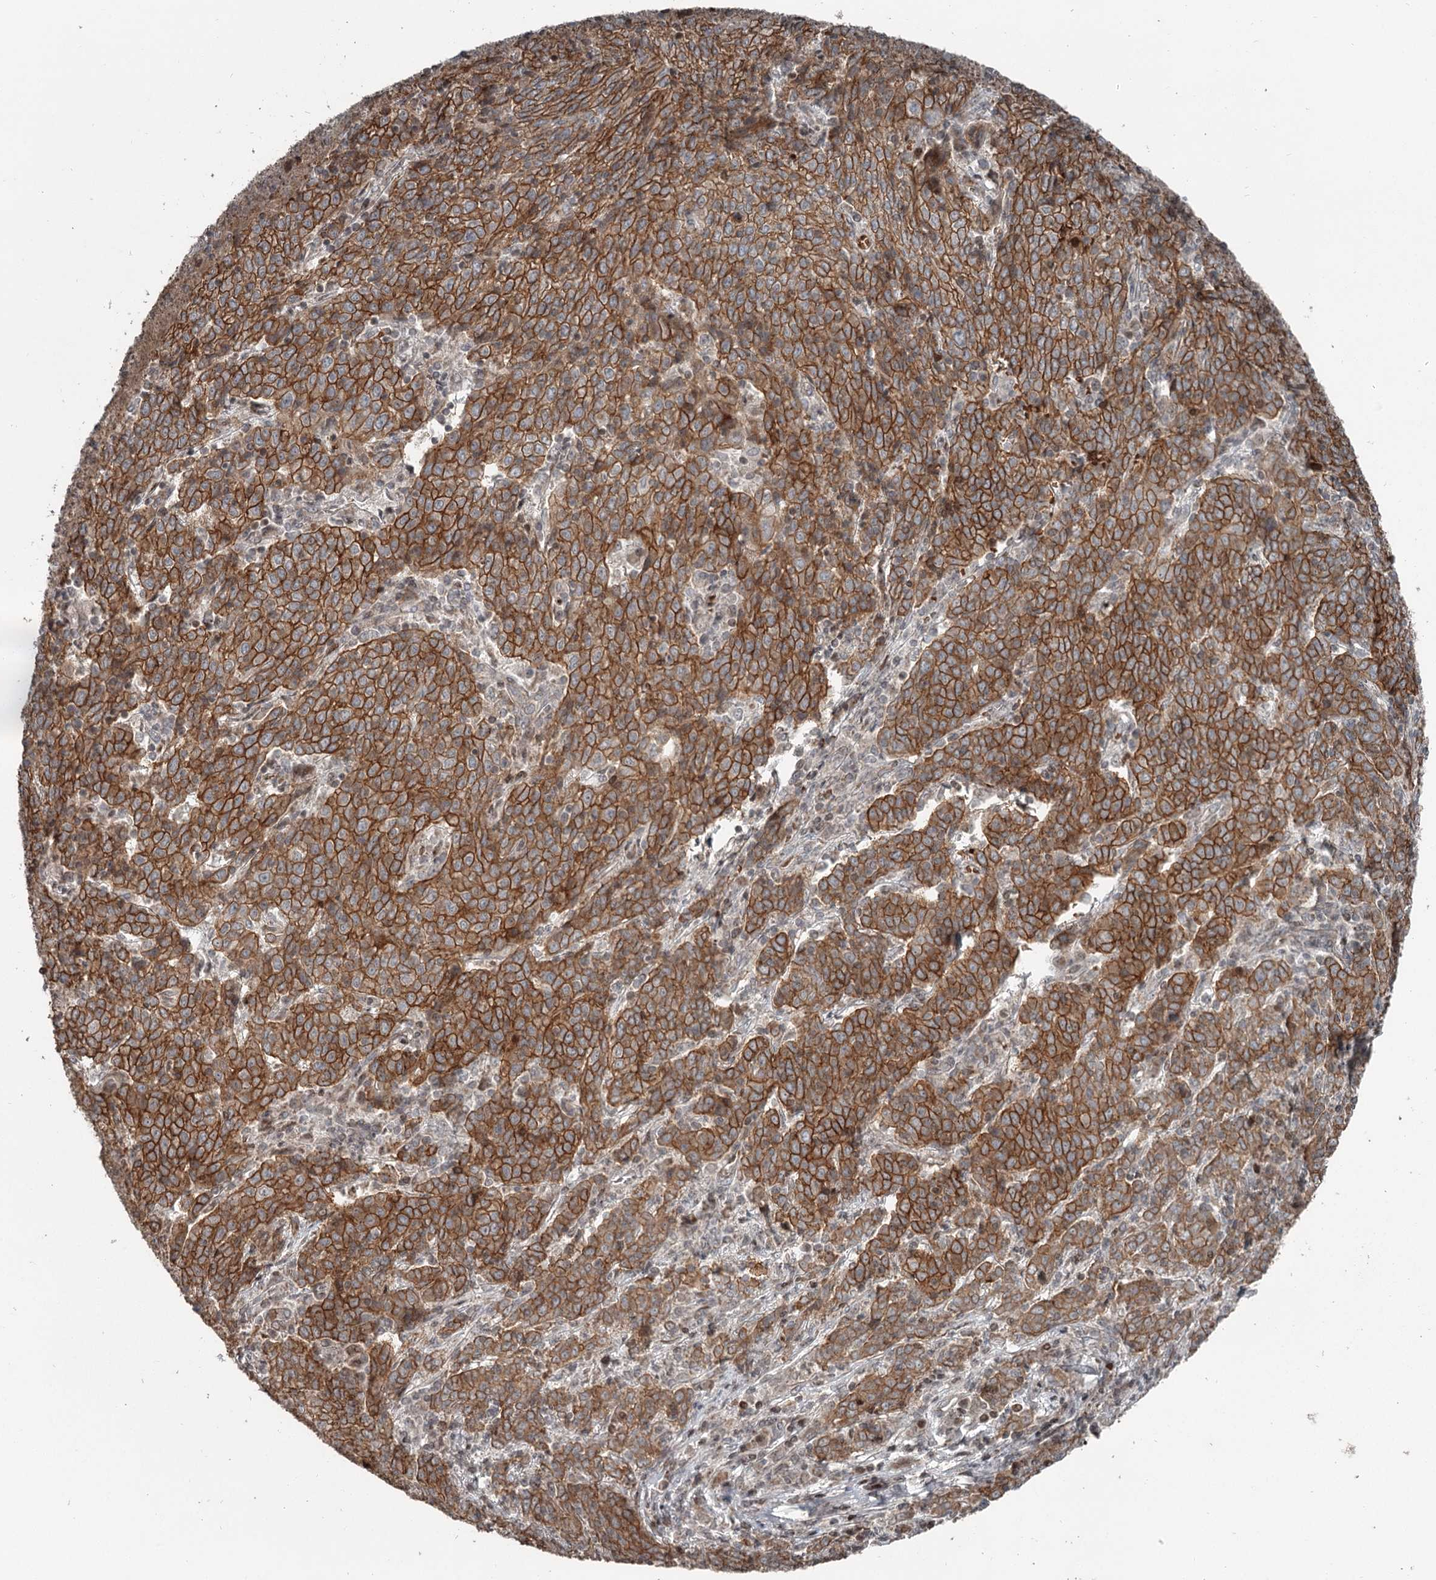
{"staining": {"intensity": "strong", "quantity": ">75%", "location": "cytoplasmic/membranous"}, "tissue": "cervical cancer", "cell_type": "Tumor cells", "image_type": "cancer", "snomed": [{"axis": "morphology", "description": "Squamous cell carcinoma, NOS"}, {"axis": "topography", "description": "Cervix"}], "caption": "Protein expression analysis of human cervical cancer reveals strong cytoplasmic/membranous expression in about >75% of tumor cells.", "gene": "RASSF8", "patient": {"sex": "female", "age": 67}}